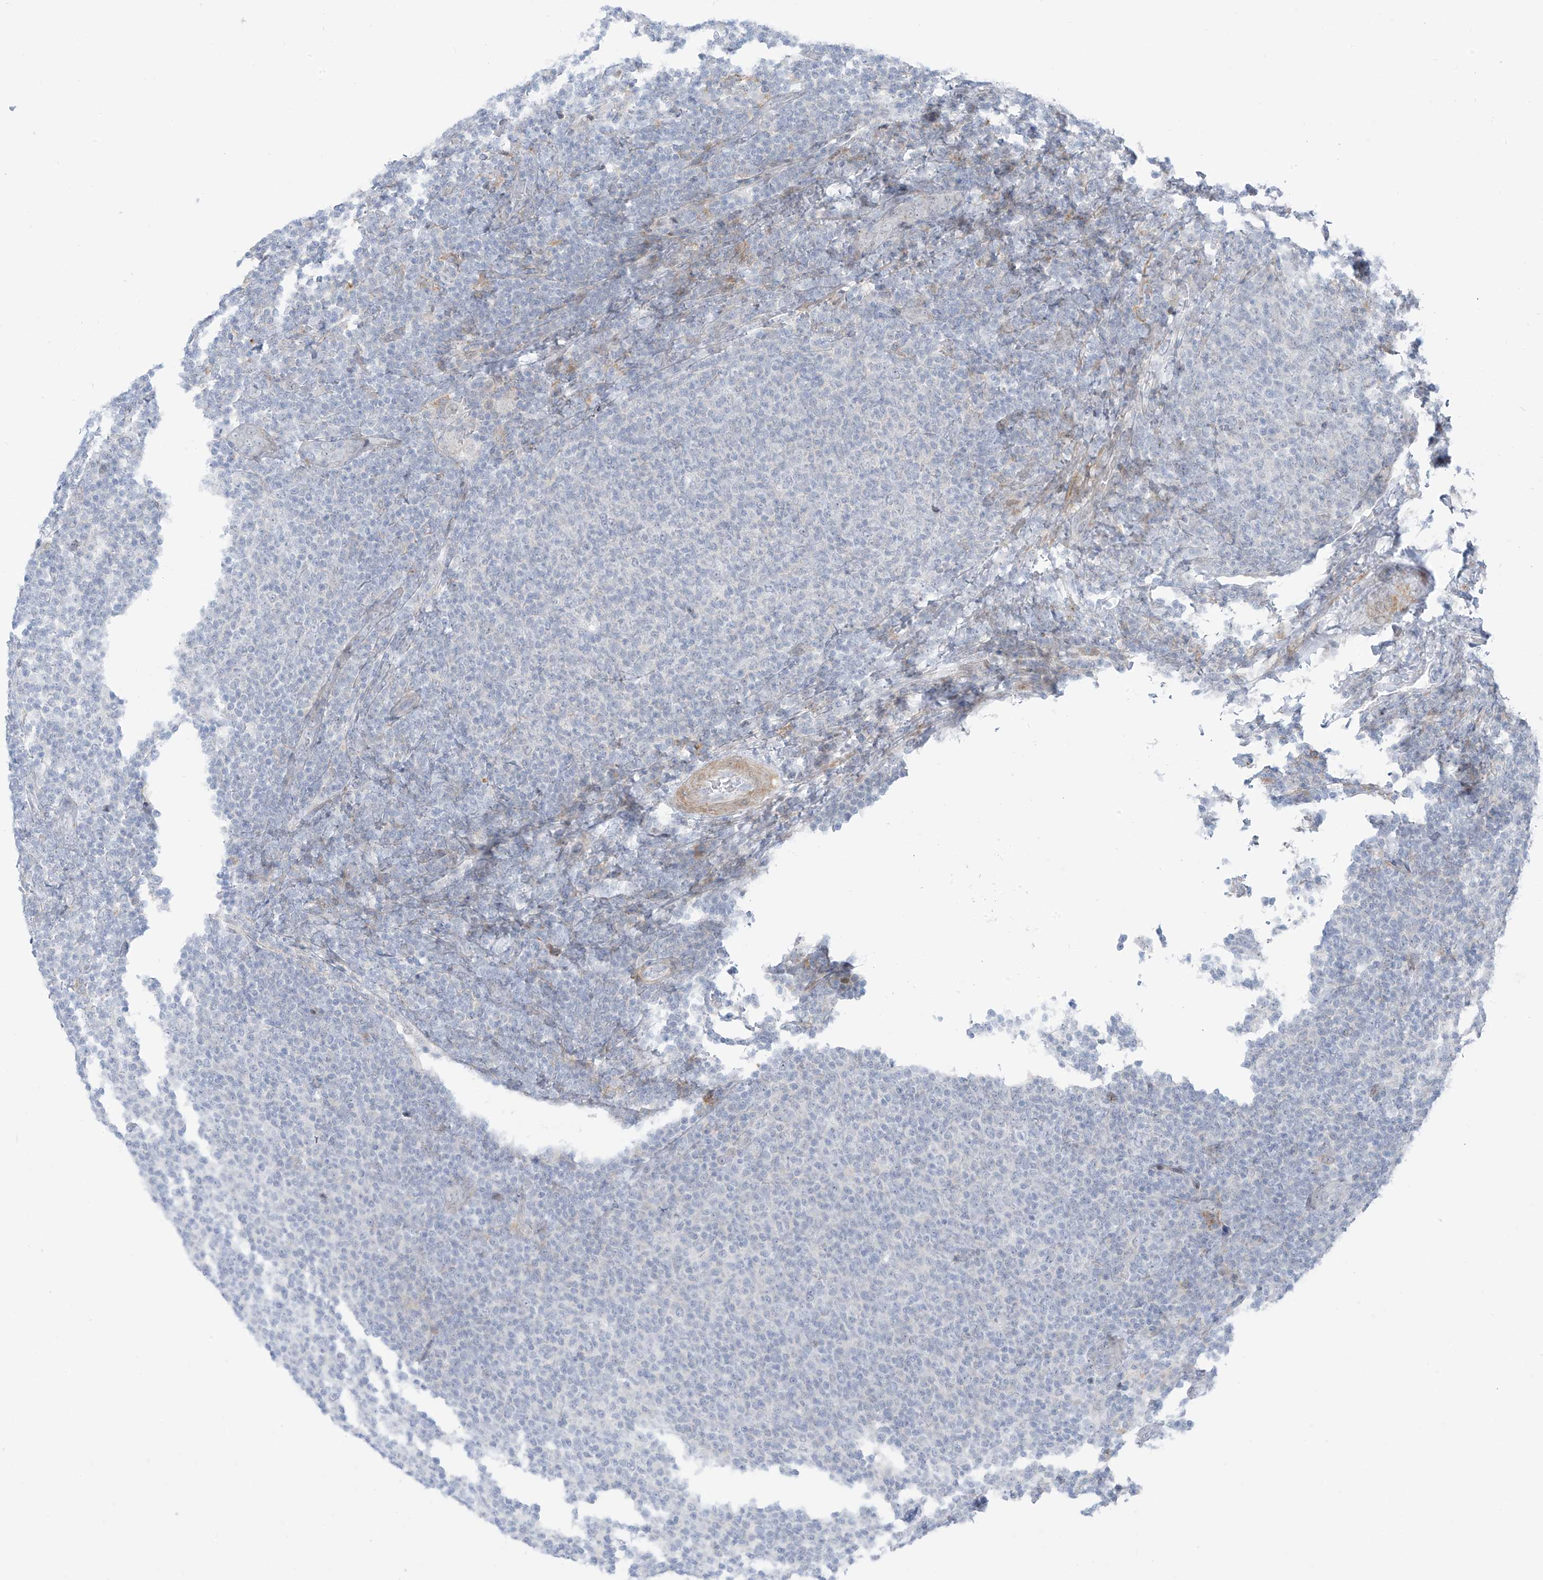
{"staining": {"intensity": "negative", "quantity": "none", "location": "none"}, "tissue": "lymphoma", "cell_type": "Tumor cells", "image_type": "cancer", "snomed": [{"axis": "morphology", "description": "Malignant lymphoma, non-Hodgkin's type, Low grade"}, {"axis": "topography", "description": "Lymph node"}], "caption": "High power microscopy photomicrograph of an immunohistochemistry (IHC) micrograph of malignant lymphoma, non-Hodgkin's type (low-grade), revealing no significant expression in tumor cells.", "gene": "LIN9", "patient": {"sex": "male", "age": 66}}